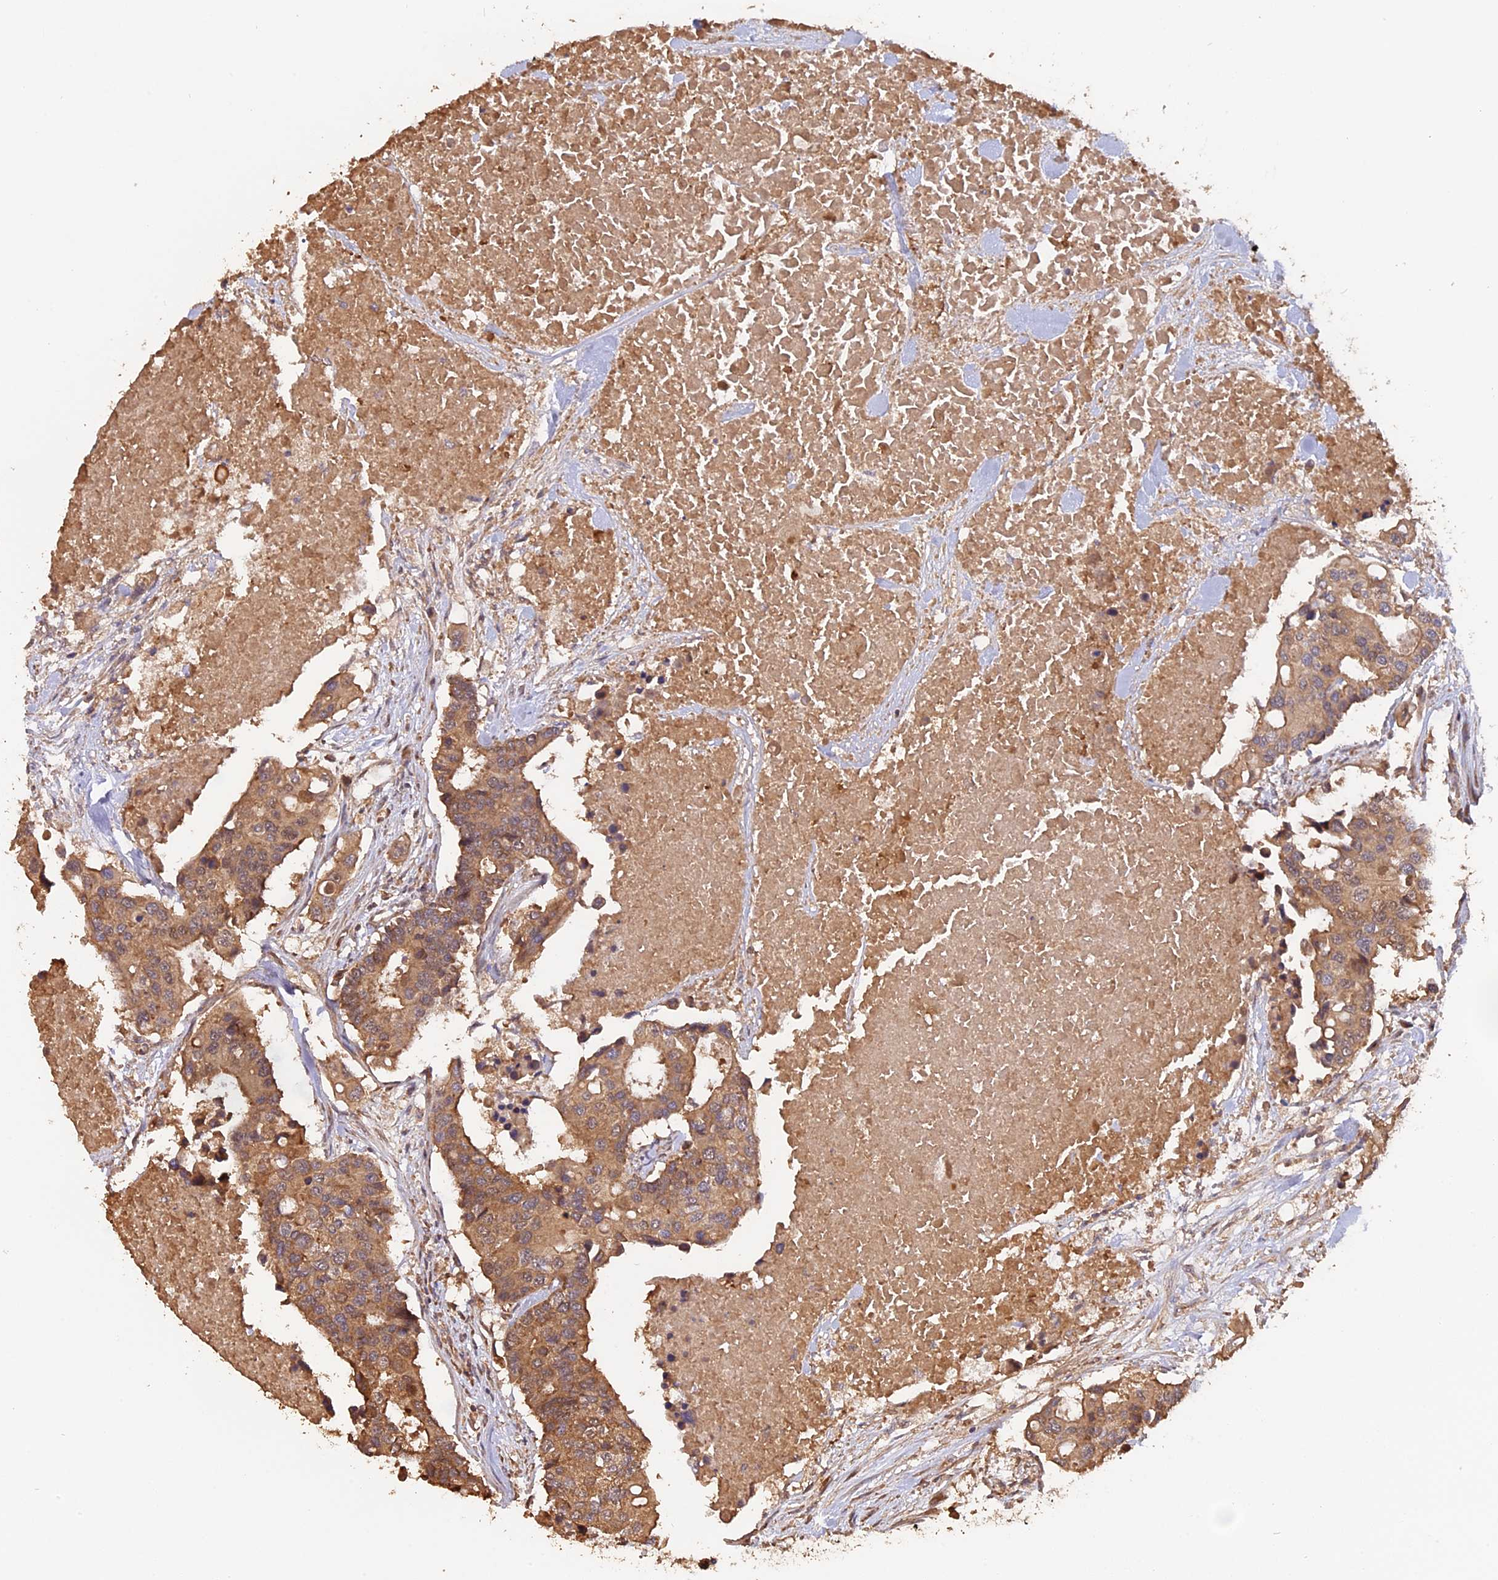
{"staining": {"intensity": "moderate", "quantity": ">75%", "location": "cytoplasmic/membranous"}, "tissue": "colorectal cancer", "cell_type": "Tumor cells", "image_type": "cancer", "snomed": [{"axis": "morphology", "description": "Adenocarcinoma, NOS"}, {"axis": "topography", "description": "Colon"}], "caption": "Colorectal cancer (adenocarcinoma) tissue displays moderate cytoplasmic/membranous staining in approximately >75% of tumor cells, visualized by immunohistochemistry. (DAB (3,3'-diaminobenzidine) = brown stain, brightfield microscopy at high magnification).", "gene": "RASAL1", "patient": {"sex": "male", "age": 77}}